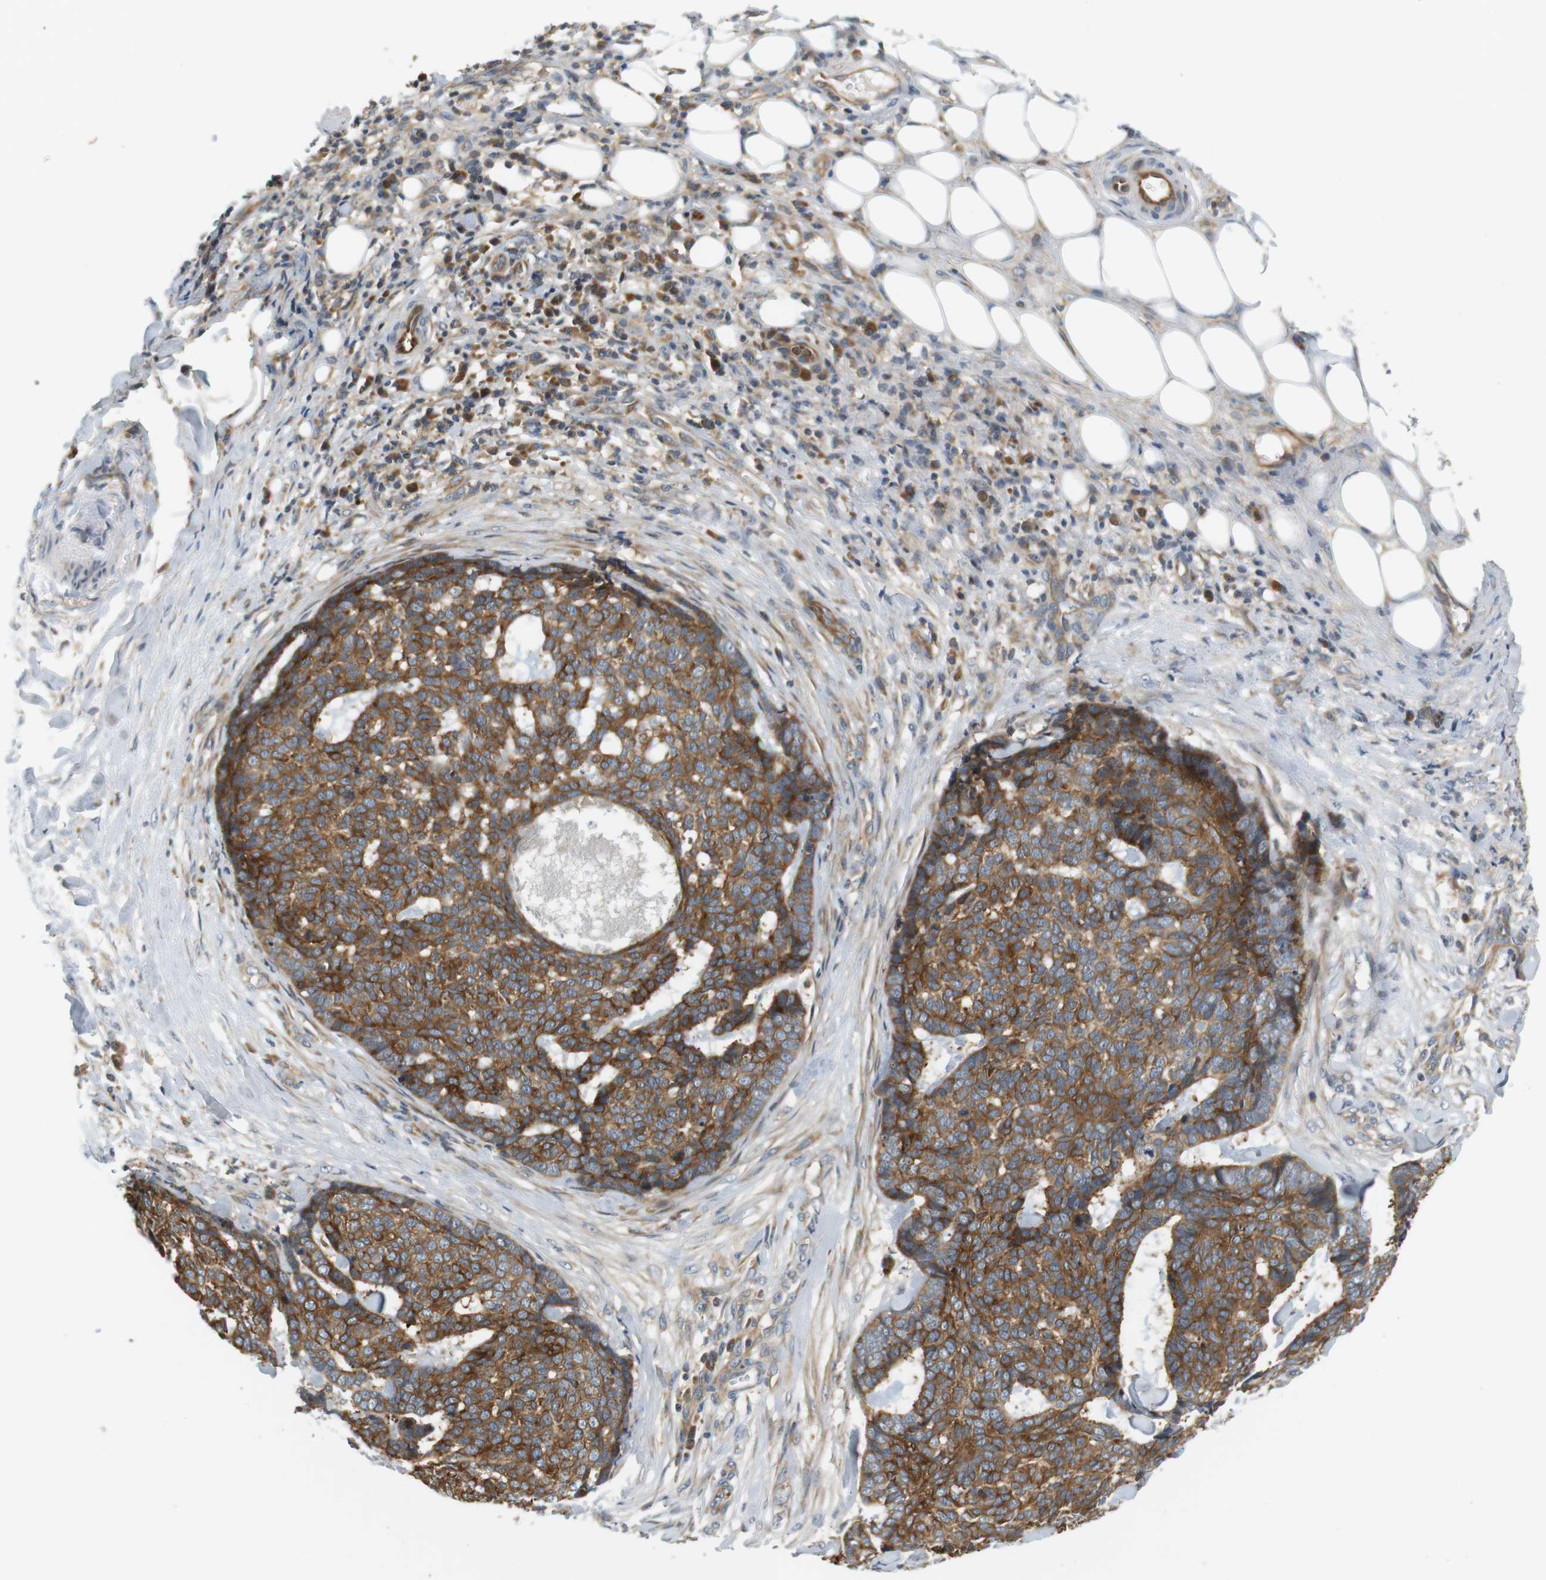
{"staining": {"intensity": "strong", "quantity": ">75%", "location": "cytoplasmic/membranous"}, "tissue": "skin cancer", "cell_type": "Tumor cells", "image_type": "cancer", "snomed": [{"axis": "morphology", "description": "Basal cell carcinoma"}, {"axis": "topography", "description": "Skin"}], "caption": "An immunohistochemistry image of tumor tissue is shown. Protein staining in brown labels strong cytoplasmic/membranous positivity in skin basal cell carcinoma within tumor cells. The staining was performed using DAB (3,3'-diaminobenzidine), with brown indicating positive protein expression. Nuclei are stained blue with hematoxylin.", "gene": "SH3GLB1", "patient": {"sex": "male", "age": 84}}